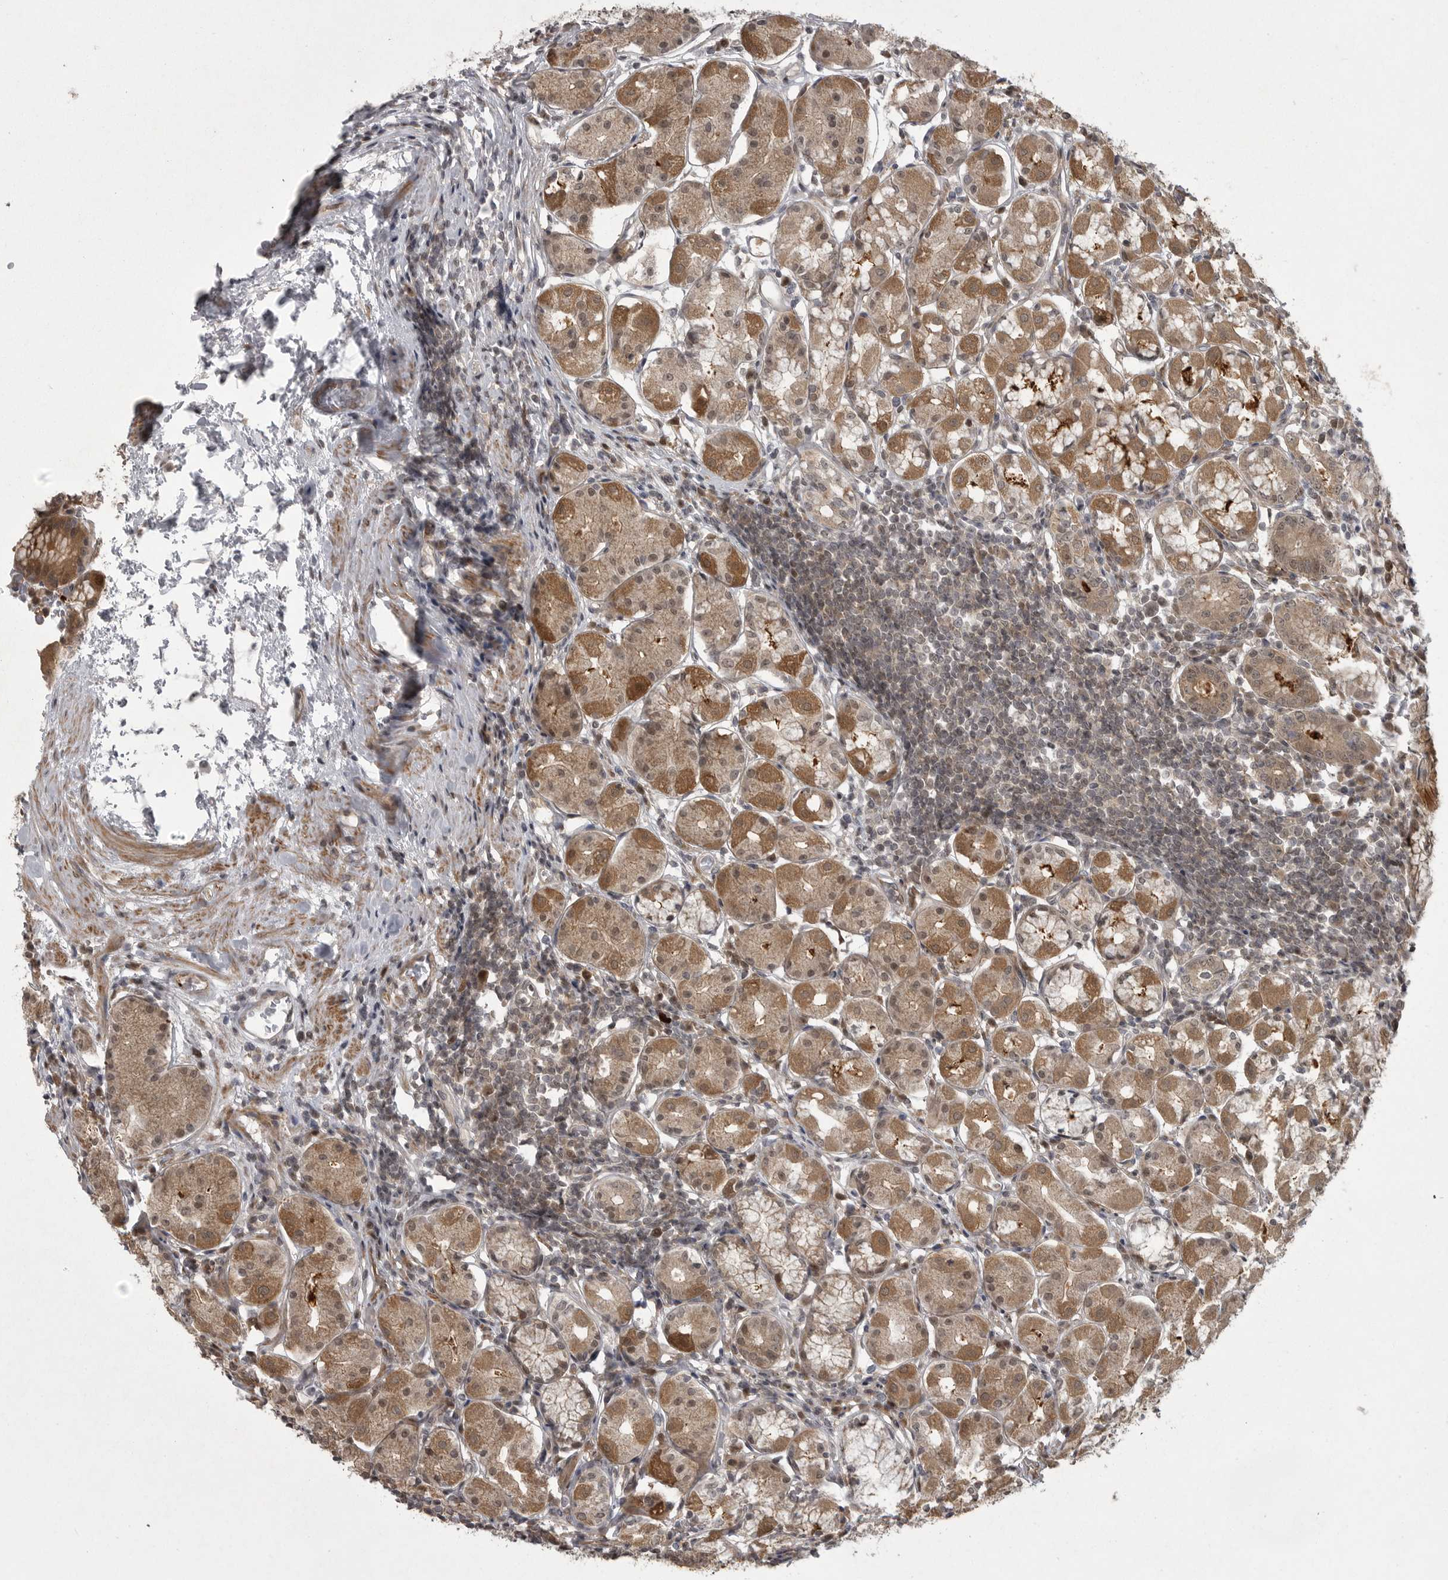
{"staining": {"intensity": "moderate", "quantity": ">75%", "location": "cytoplasmic/membranous"}, "tissue": "stomach", "cell_type": "Glandular cells", "image_type": "normal", "snomed": [{"axis": "morphology", "description": "Normal tissue, NOS"}, {"axis": "topography", "description": "Stomach, lower"}], "caption": "Protein expression analysis of unremarkable human stomach reveals moderate cytoplasmic/membranous positivity in about >75% of glandular cells. (Brightfield microscopy of DAB IHC at high magnification).", "gene": "PPP1R9A", "patient": {"sex": "female", "age": 56}}